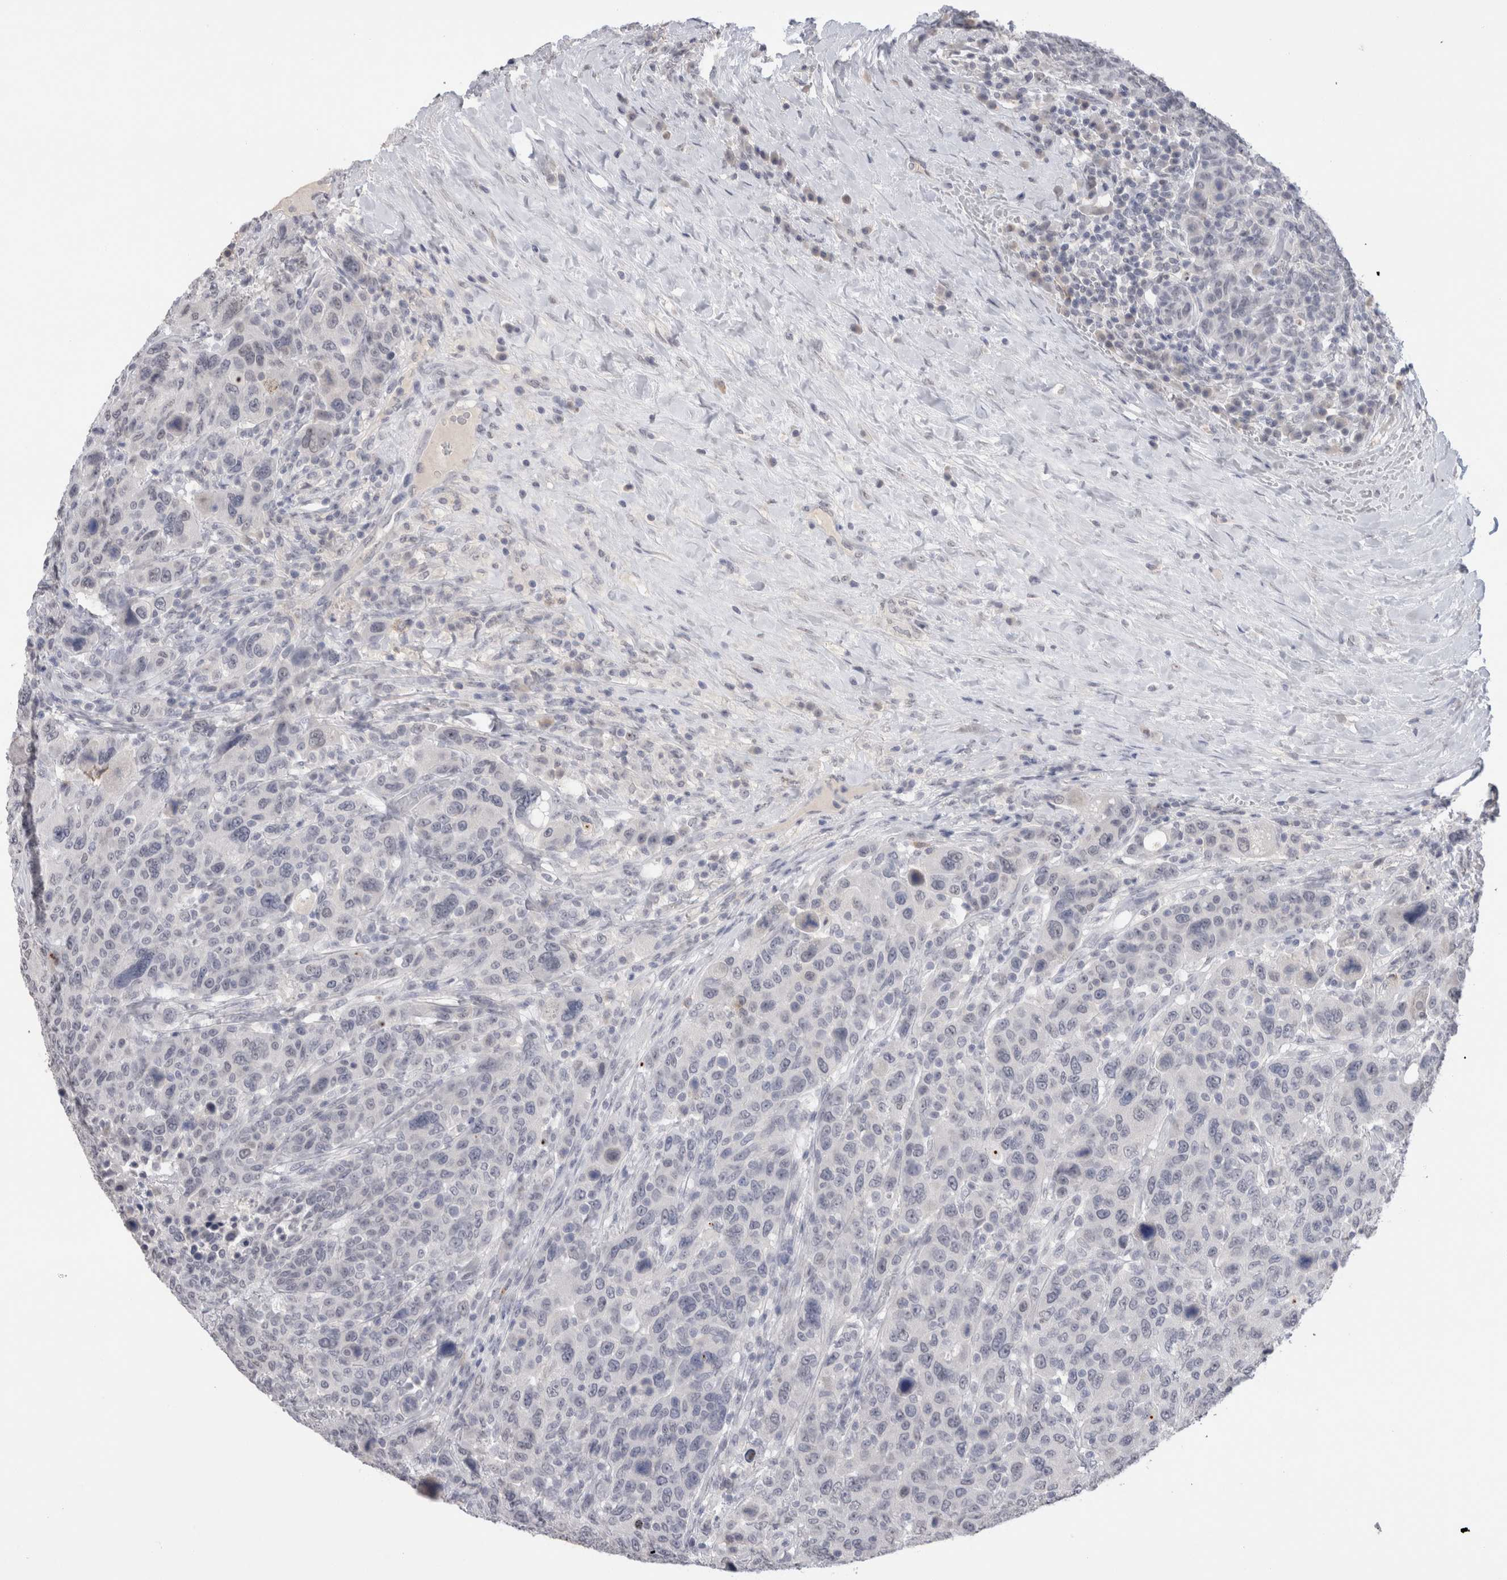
{"staining": {"intensity": "negative", "quantity": "none", "location": "none"}, "tissue": "breast cancer", "cell_type": "Tumor cells", "image_type": "cancer", "snomed": [{"axis": "morphology", "description": "Duct carcinoma"}, {"axis": "topography", "description": "Breast"}], "caption": "The immunohistochemistry histopathology image has no significant positivity in tumor cells of breast cancer tissue. (IHC, brightfield microscopy, high magnification).", "gene": "CADM3", "patient": {"sex": "female", "age": 37}}